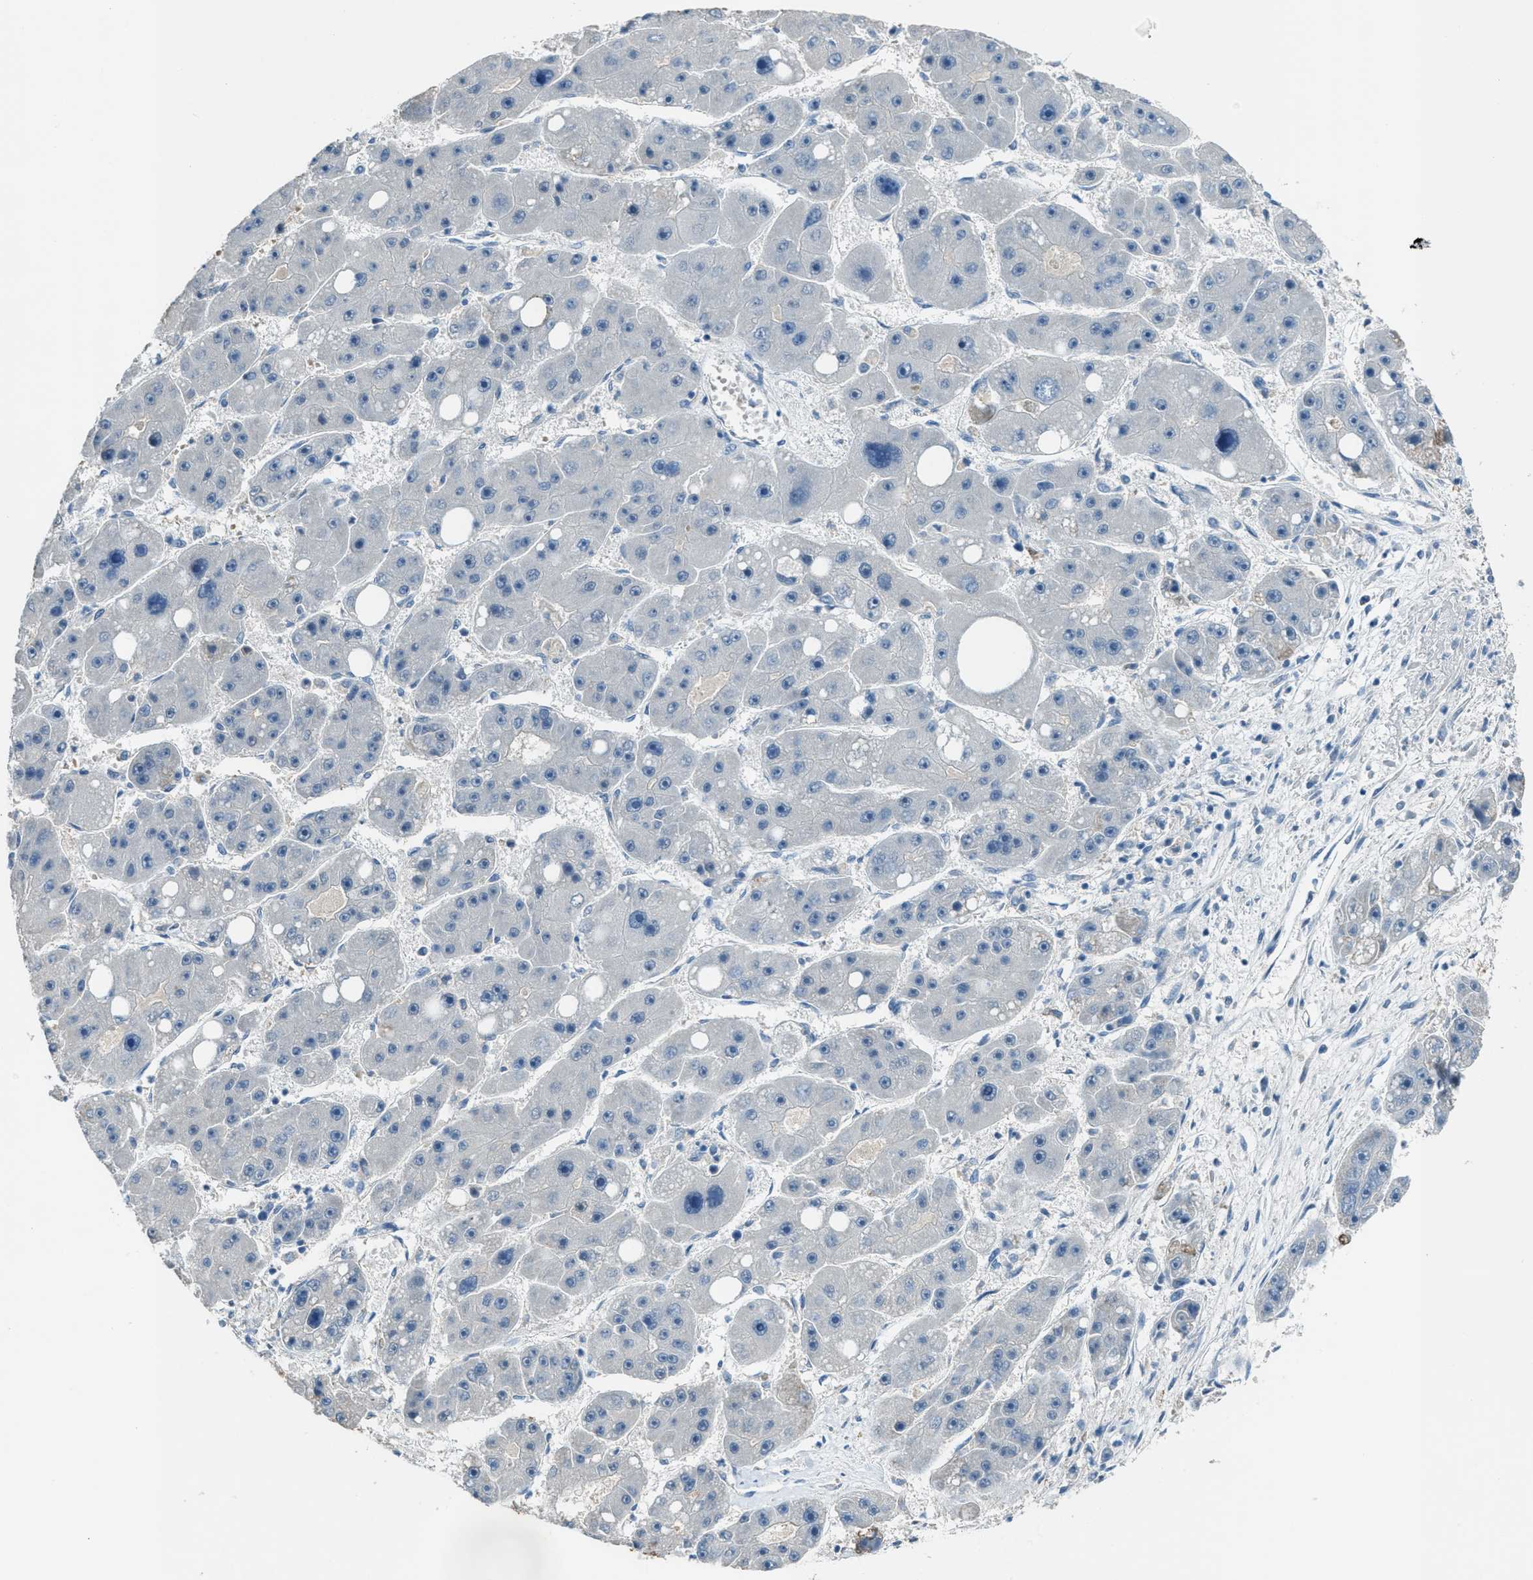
{"staining": {"intensity": "negative", "quantity": "none", "location": "none"}, "tissue": "liver cancer", "cell_type": "Tumor cells", "image_type": "cancer", "snomed": [{"axis": "morphology", "description": "Carcinoma, Hepatocellular, NOS"}, {"axis": "topography", "description": "Liver"}], "caption": "Micrograph shows no protein staining in tumor cells of liver cancer tissue.", "gene": "CDON", "patient": {"sex": "female", "age": 61}}